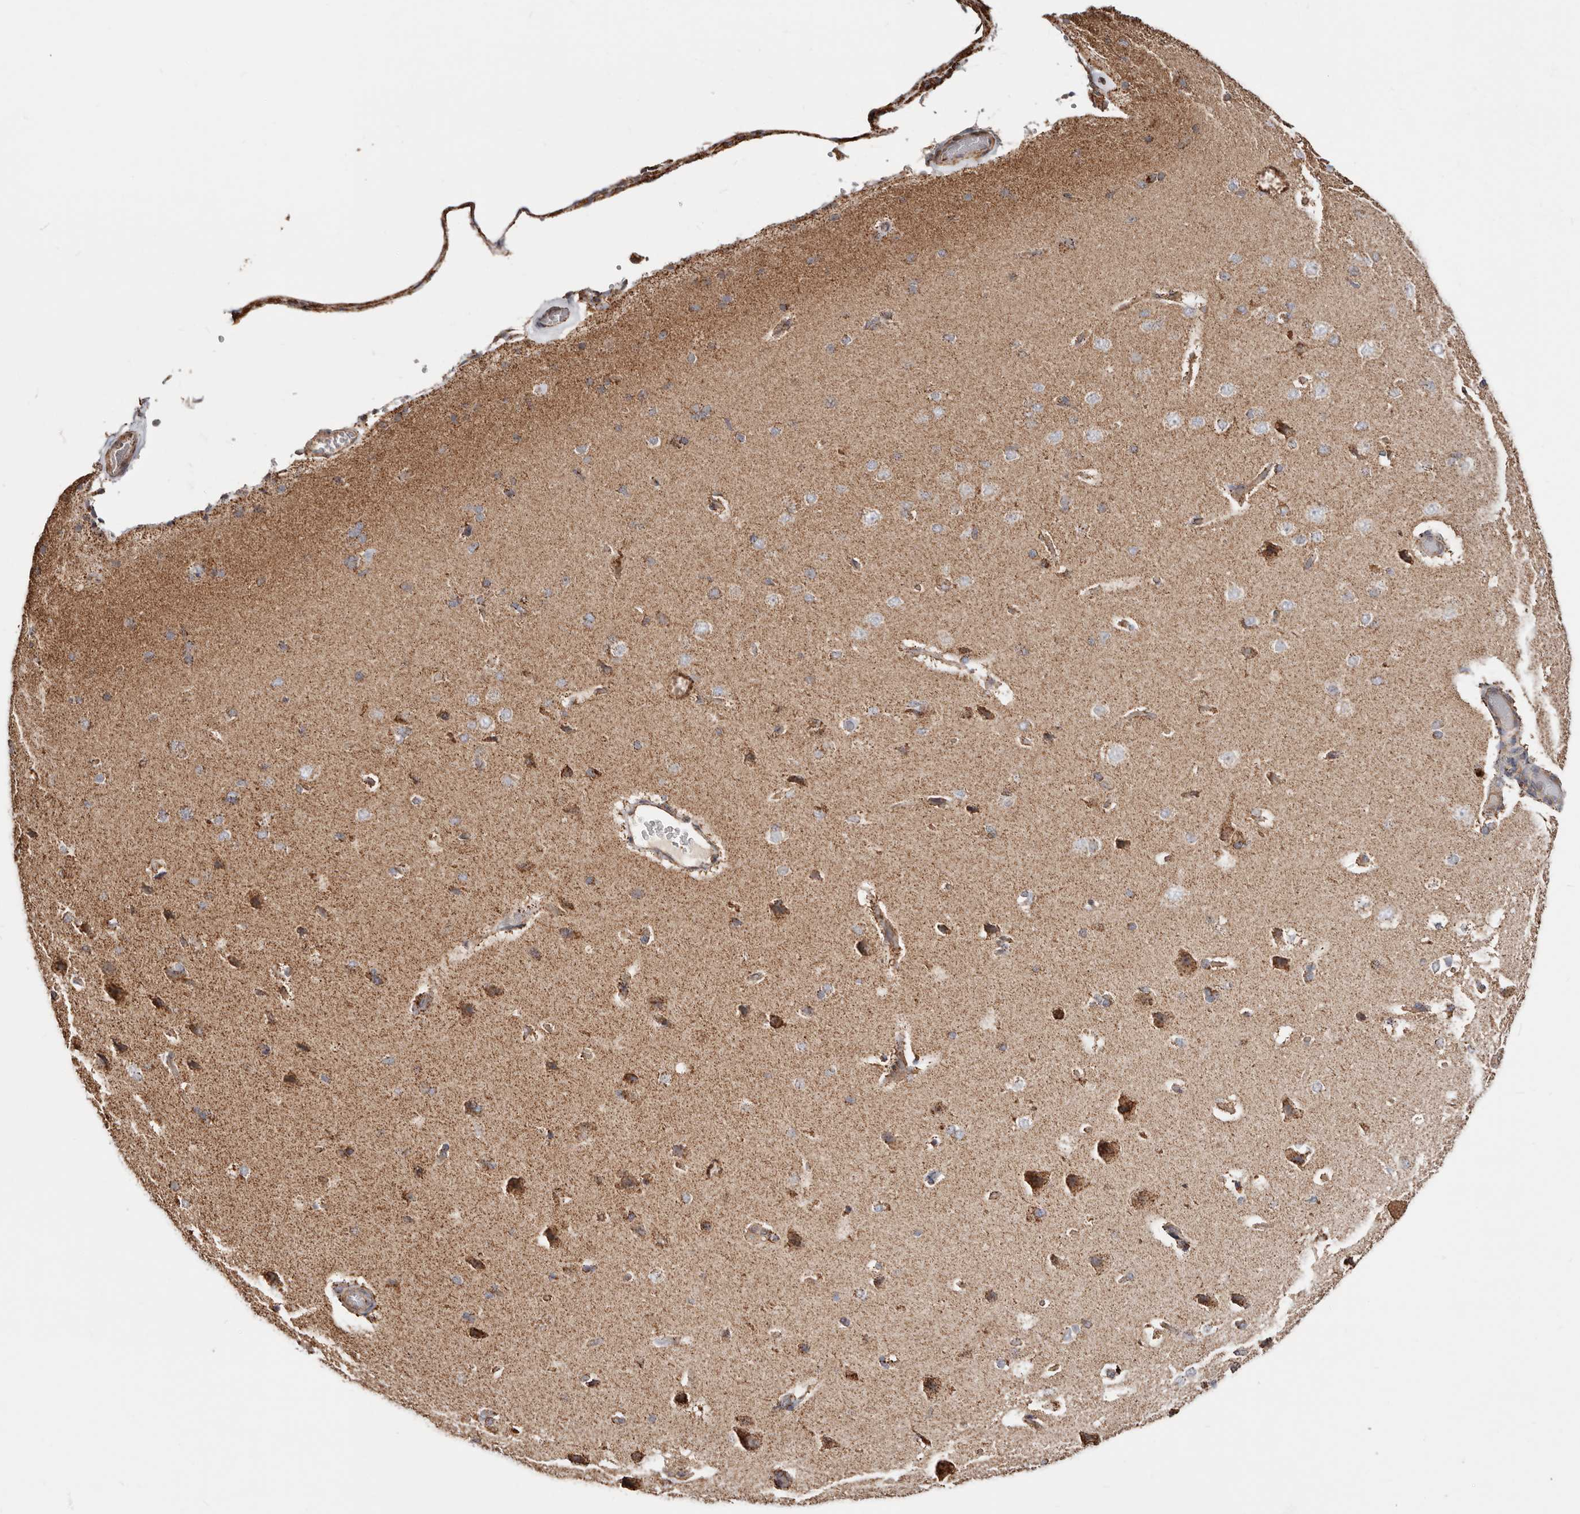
{"staining": {"intensity": "moderate", "quantity": ">75%", "location": "cytoplasmic/membranous"}, "tissue": "cerebral cortex", "cell_type": "Endothelial cells", "image_type": "normal", "snomed": [{"axis": "morphology", "description": "Normal tissue, NOS"}, {"axis": "topography", "description": "Cerebral cortex"}], "caption": "Cerebral cortex was stained to show a protein in brown. There is medium levels of moderate cytoplasmic/membranous positivity in about >75% of endothelial cells. Using DAB (brown) and hematoxylin (blue) stains, captured at high magnification using brightfield microscopy.", "gene": "PRKACB", "patient": {"sex": "male", "age": 62}}